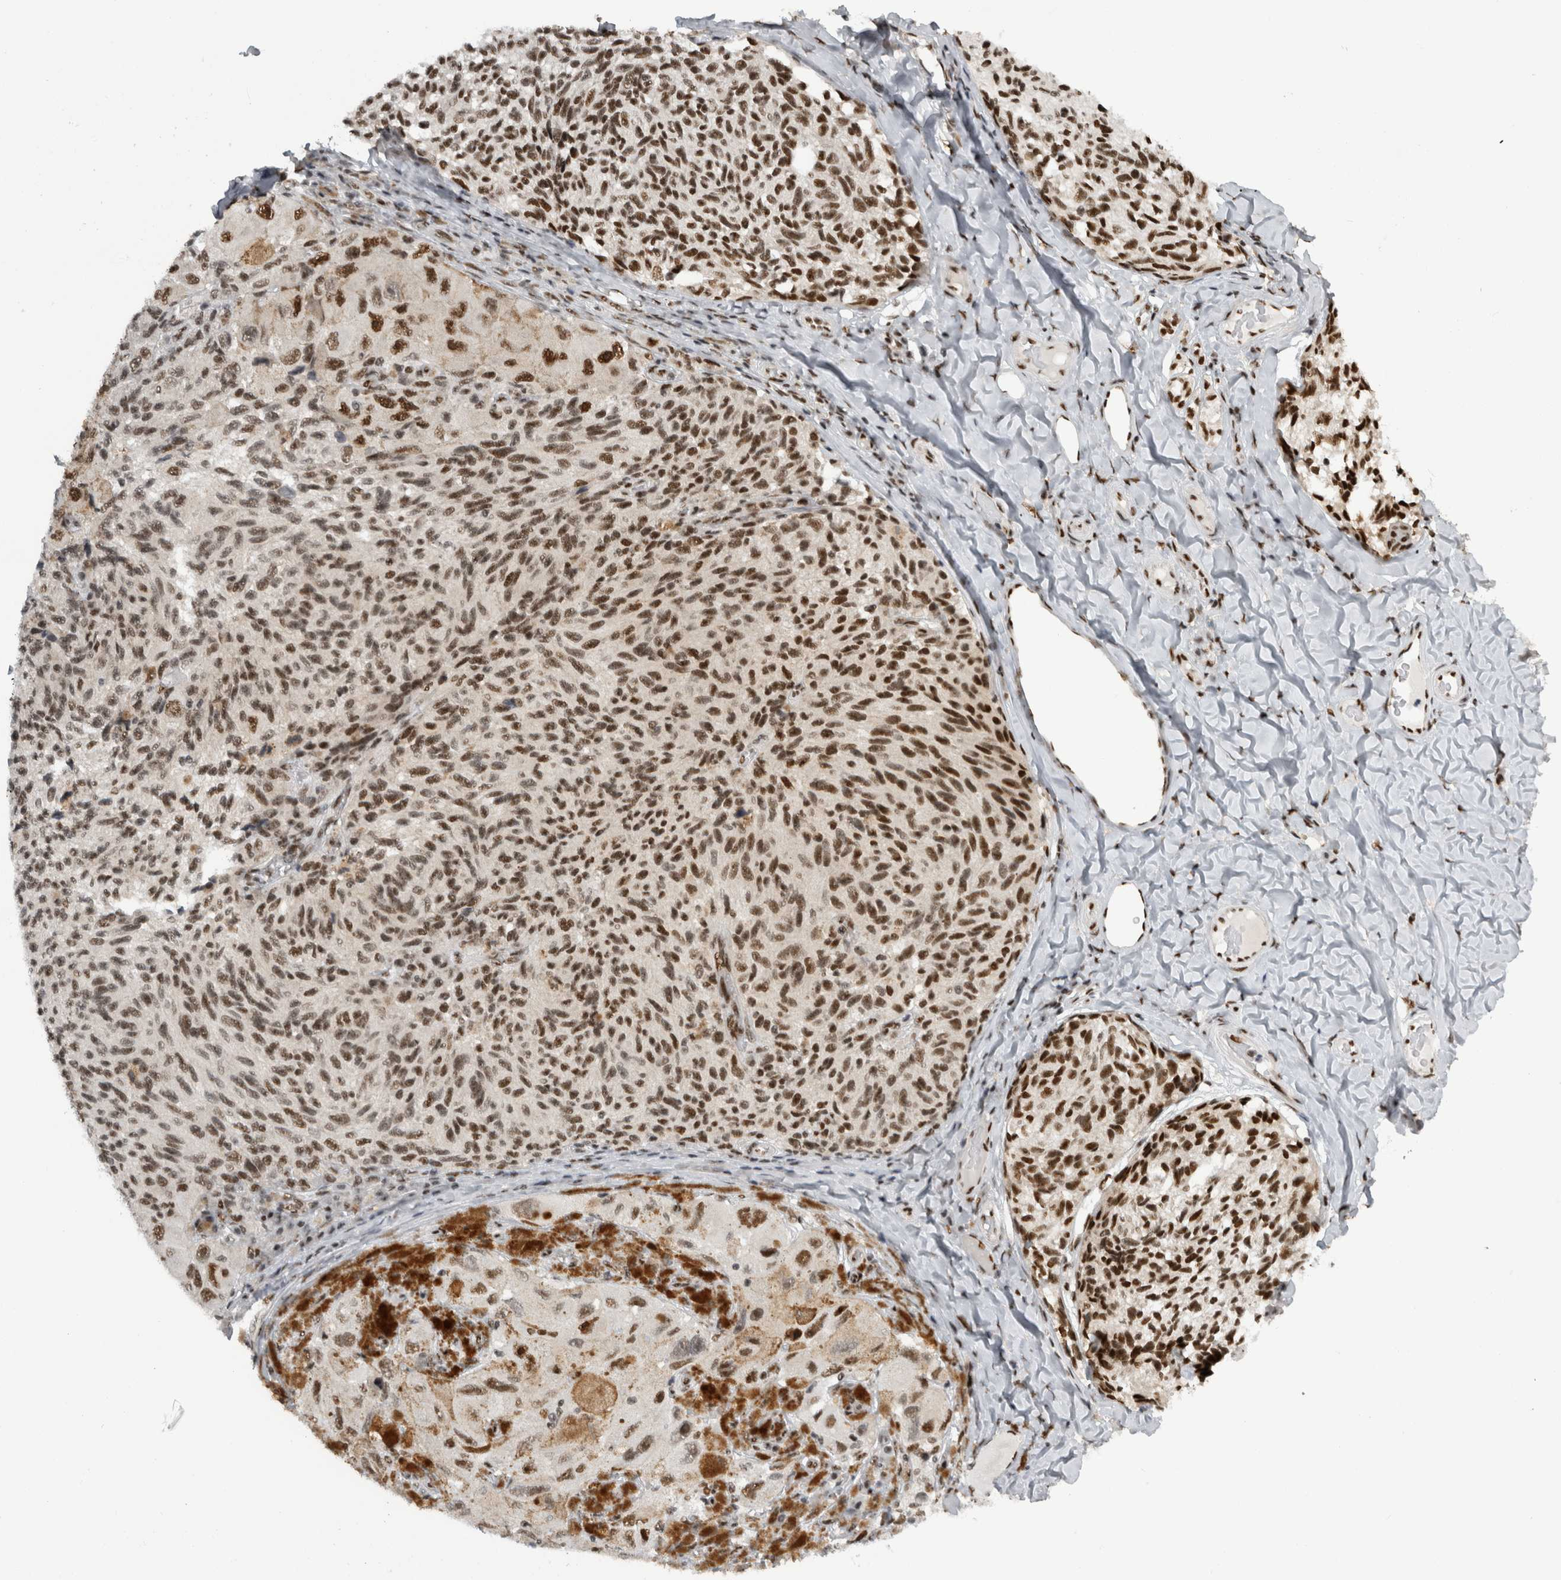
{"staining": {"intensity": "strong", "quantity": ">75%", "location": "nuclear"}, "tissue": "melanoma", "cell_type": "Tumor cells", "image_type": "cancer", "snomed": [{"axis": "morphology", "description": "Malignant melanoma, NOS"}, {"axis": "topography", "description": "Skin"}], "caption": "Malignant melanoma was stained to show a protein in brown. There is high levels of strong nuclear expression in about >75% of tumor cells.", "gene": "ZSCAN2", "patient": {"sex": "female", "age": 73}}